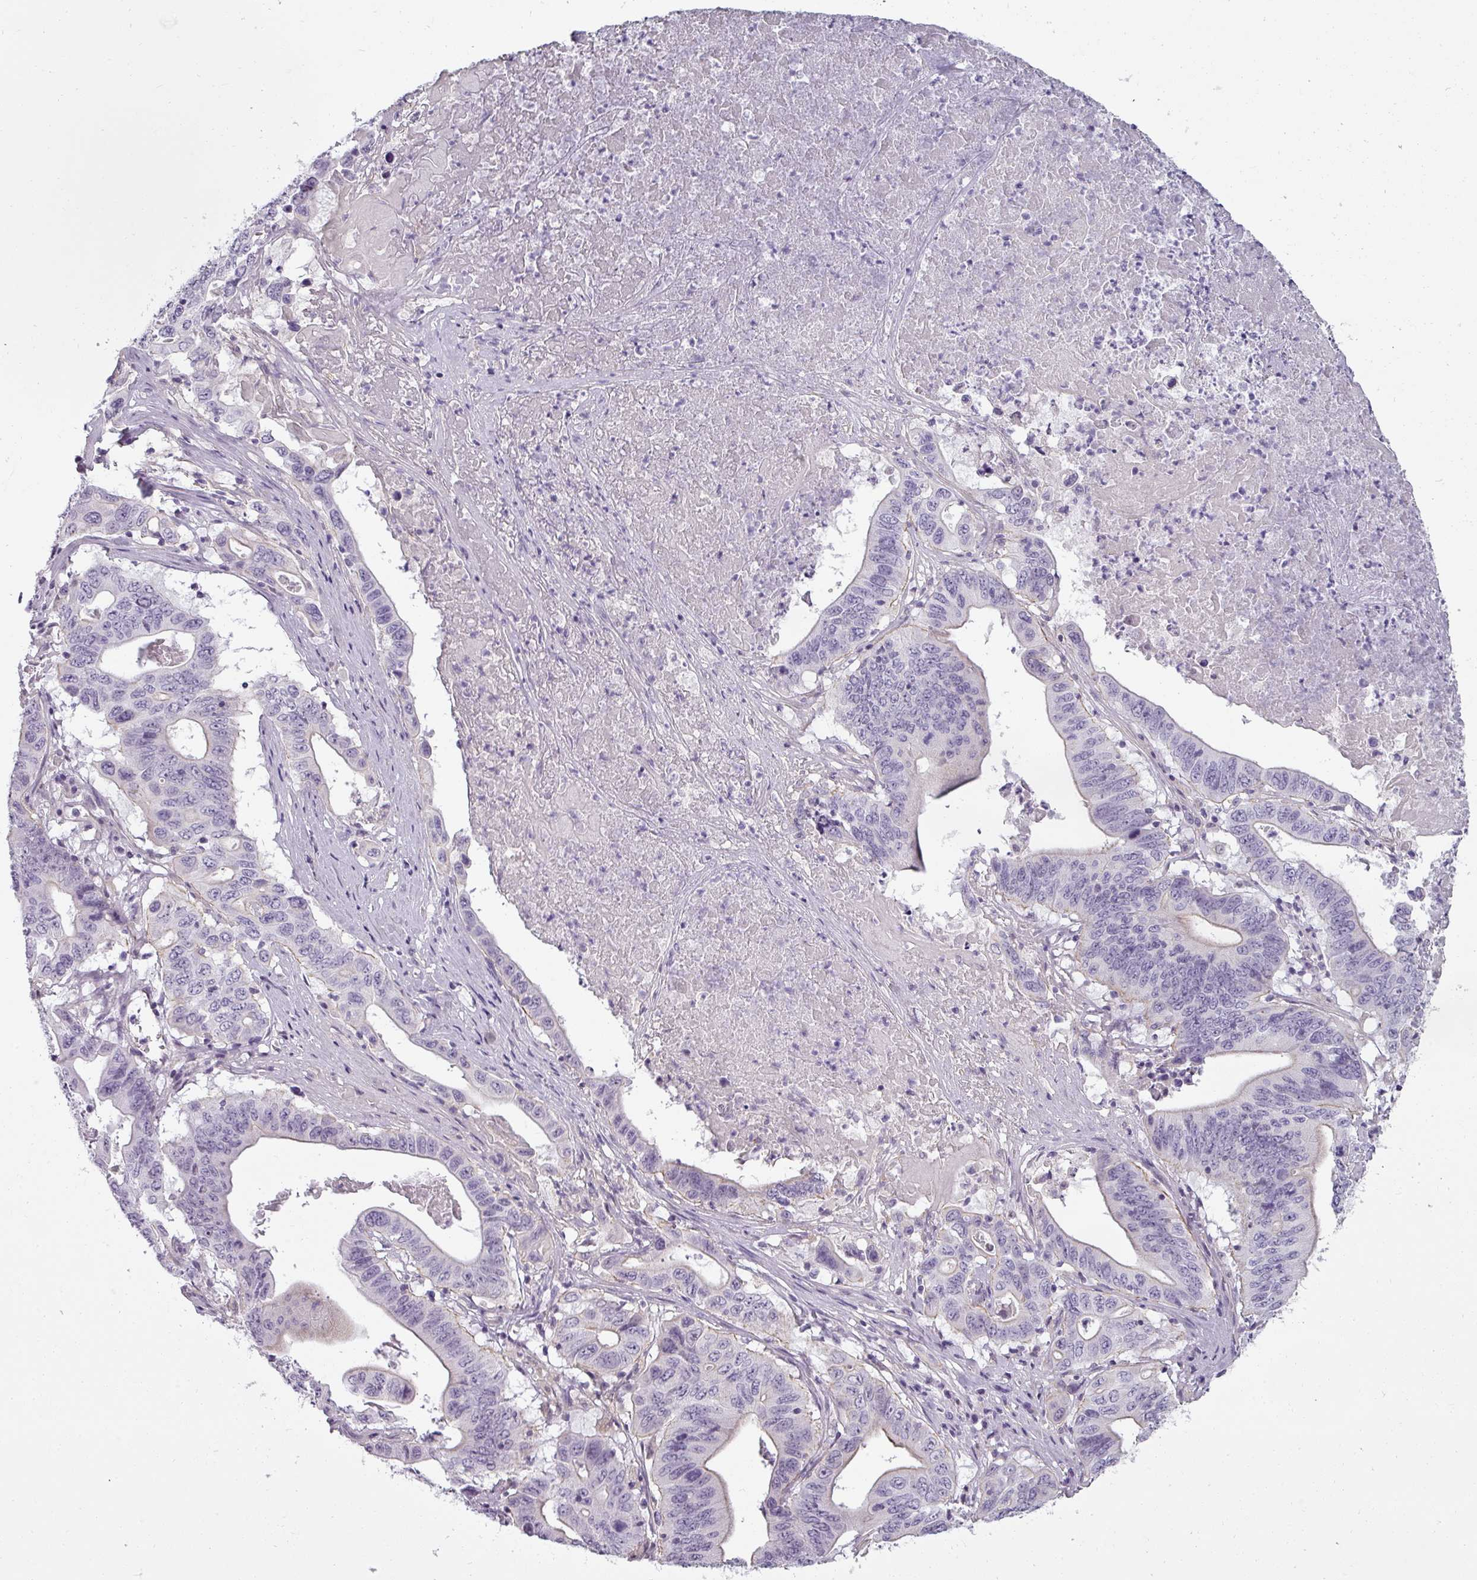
{"staining": {"intensity": "negative", "quantity": "none", "location": "none"}, "tissue": "lung cancer", "cell_type": "Tumor cells", "image_type": "cancer", "snomed": [{"axis": "morphology", "description": "Adenocarcinoma, NOS"}, {"axis": "topography", "description": "Lung"}], "caption": "This is an IHC histopathology image of human lung cancer (adenocarcinoma). There is no staining in tumor cells.", "gene": "ASB1", "patient": {"sex": "female", "age": 60}}